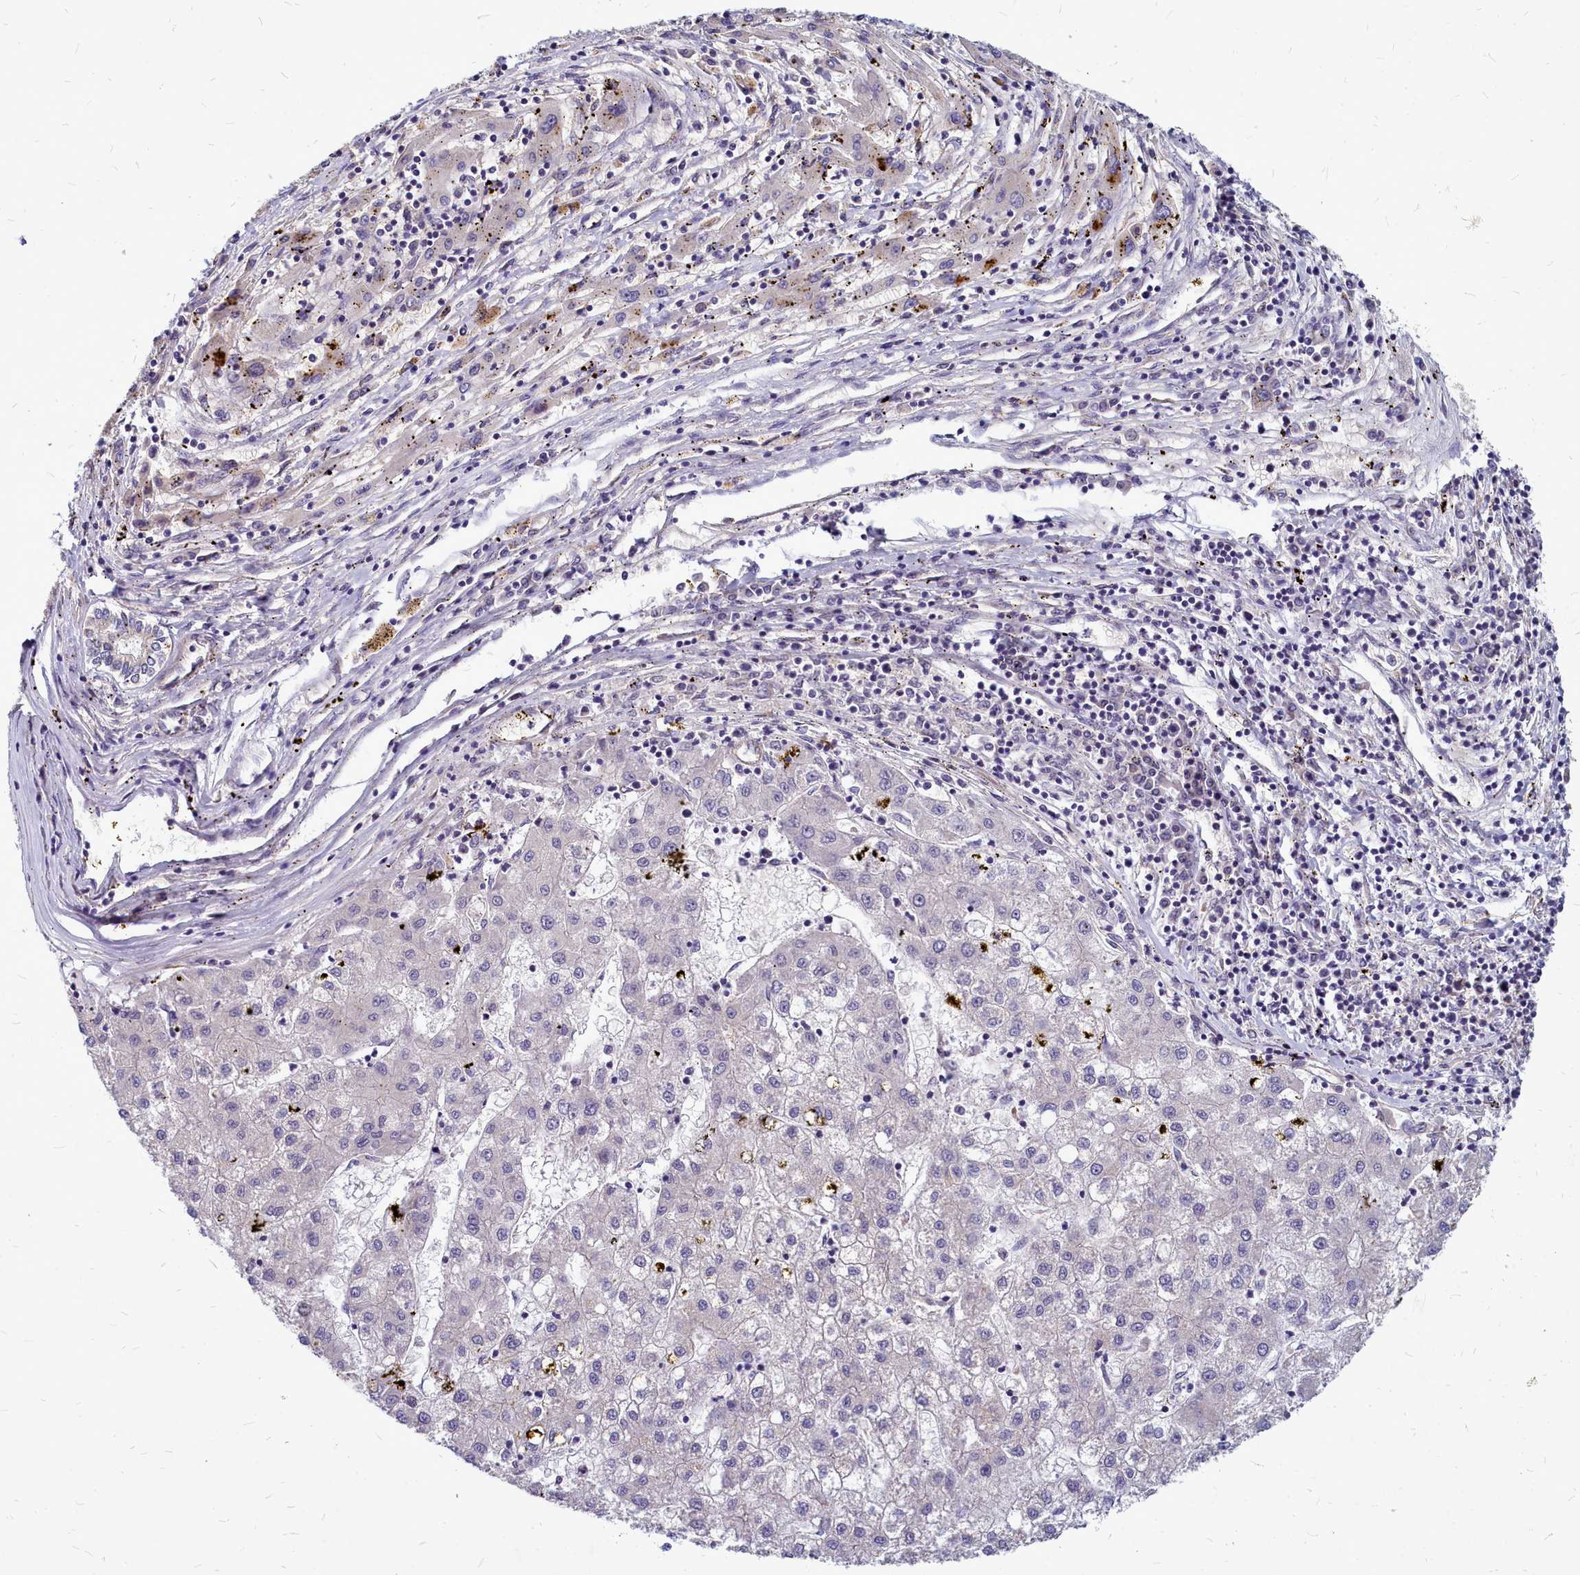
{"staining": {"intensity": "negative", "quantity": "none", "location": "none"}, "tissue": "liver cancer", "cell_type": "Tumor cells", "image_type": "cancer", "snomed": [{"axis": "morphology", "description": "Carcinoma, Hepatocellular, NOS"}, {"axis": "topography", "description": "Liver"}], "caption": "A histopathology image of human liver cancer (hepatocellular carcinoma) is negative for staining in tumor cells.", "gene": "SMPD4", "patient": {"sex": "male", "age": 72}}